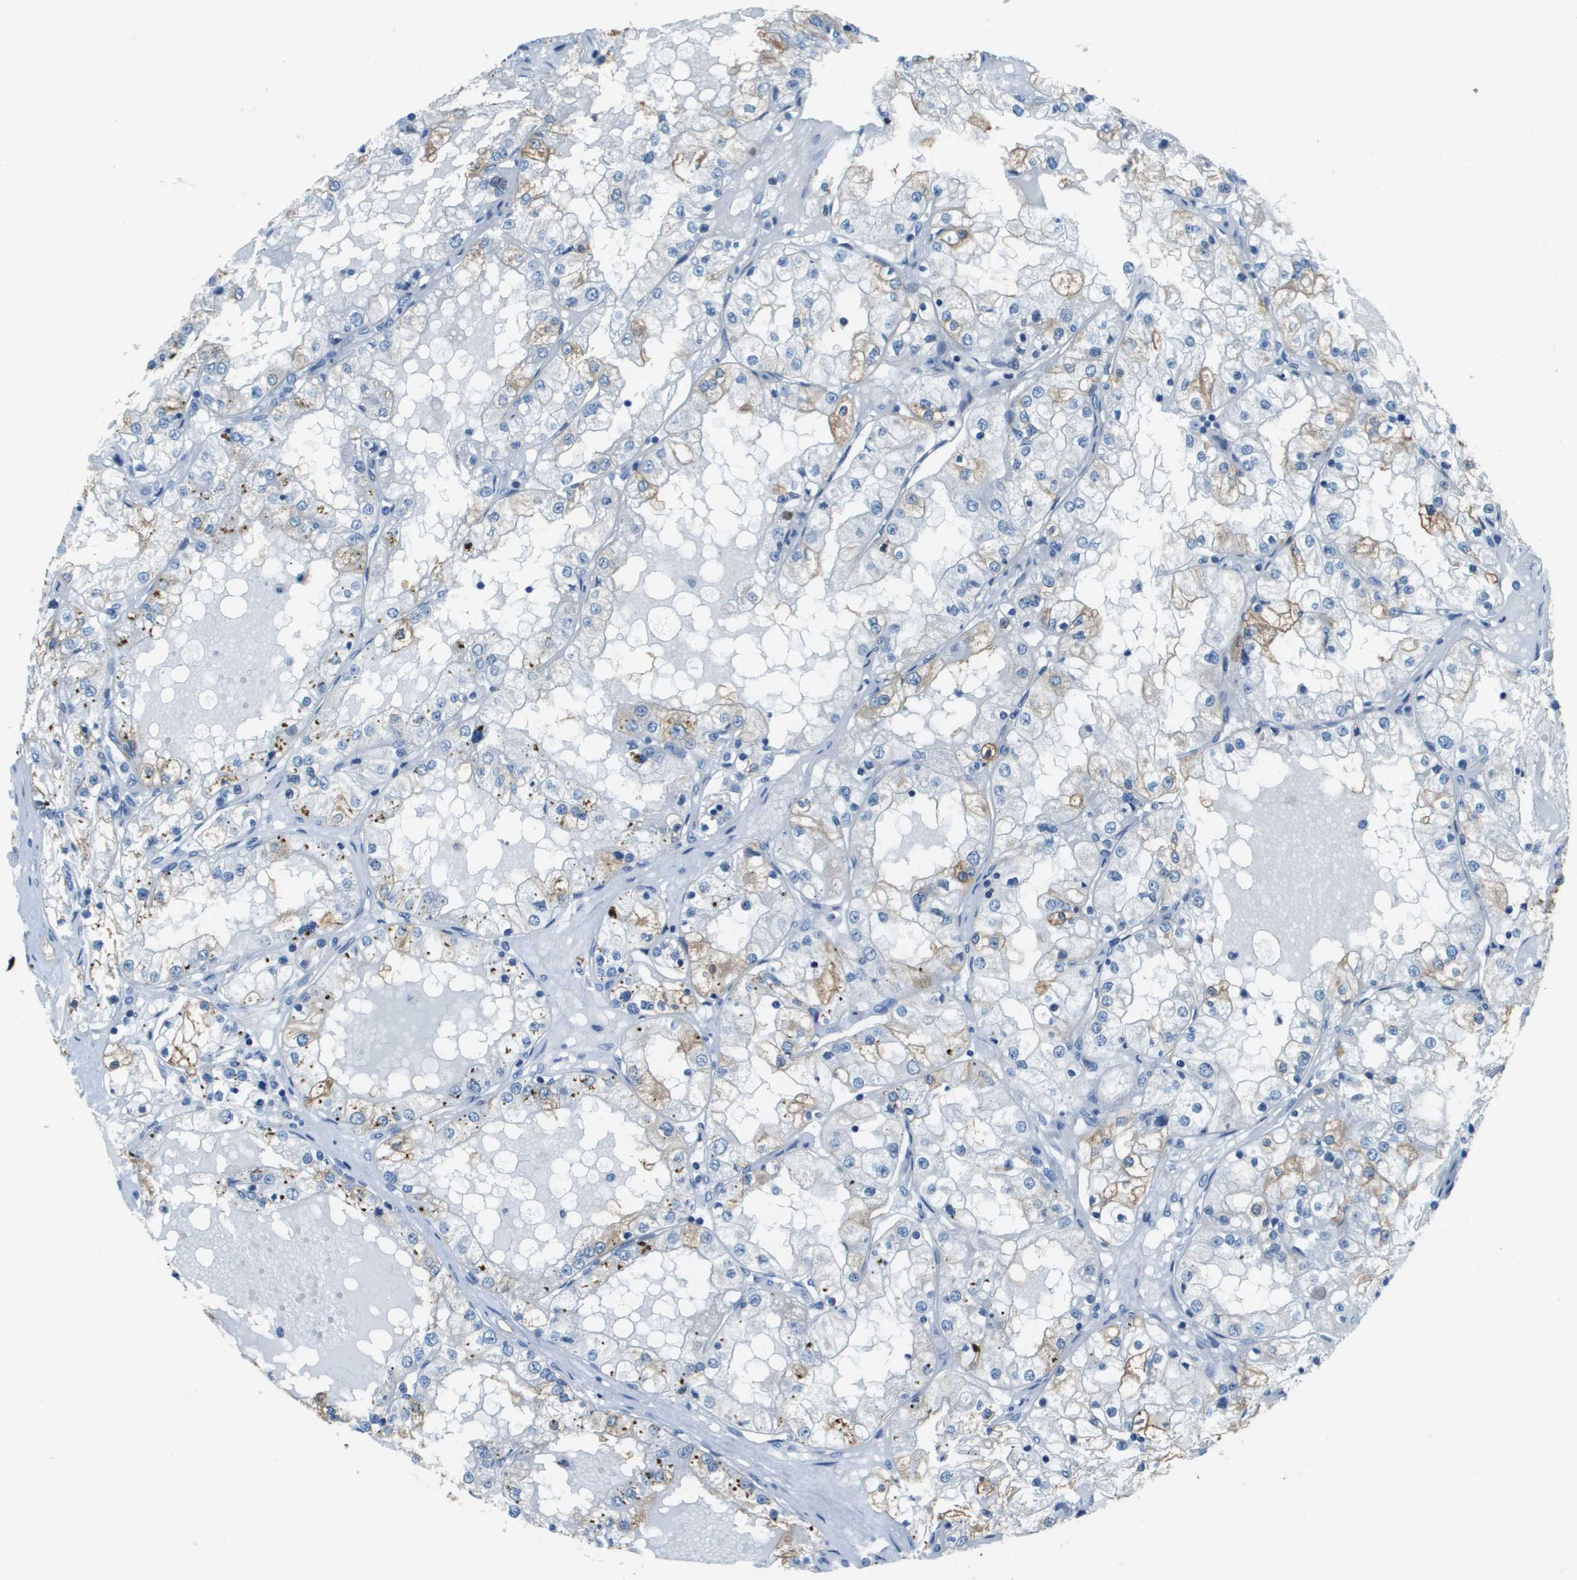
{"staining": {"intensity": "moderate", "quantity": "<25%", "location": "cytoplasmic/membranous"}, "tissue": "renal cancer", "cell_type": "Tumor cells", "image_type": "cancer", "snomed": [{"axis": "morphology", "description": "Adenocarcinoma, NOS"}, {"axis": "topography", "description": "Kidney"}], "caption": "This is a histology image of IHC staining of renal cancer, which shows moderate expression in the cytoplasmic/membranous of tumor cells.", "gene": "SLC16A10", "patient": {"sex": "male", "age": 68}}